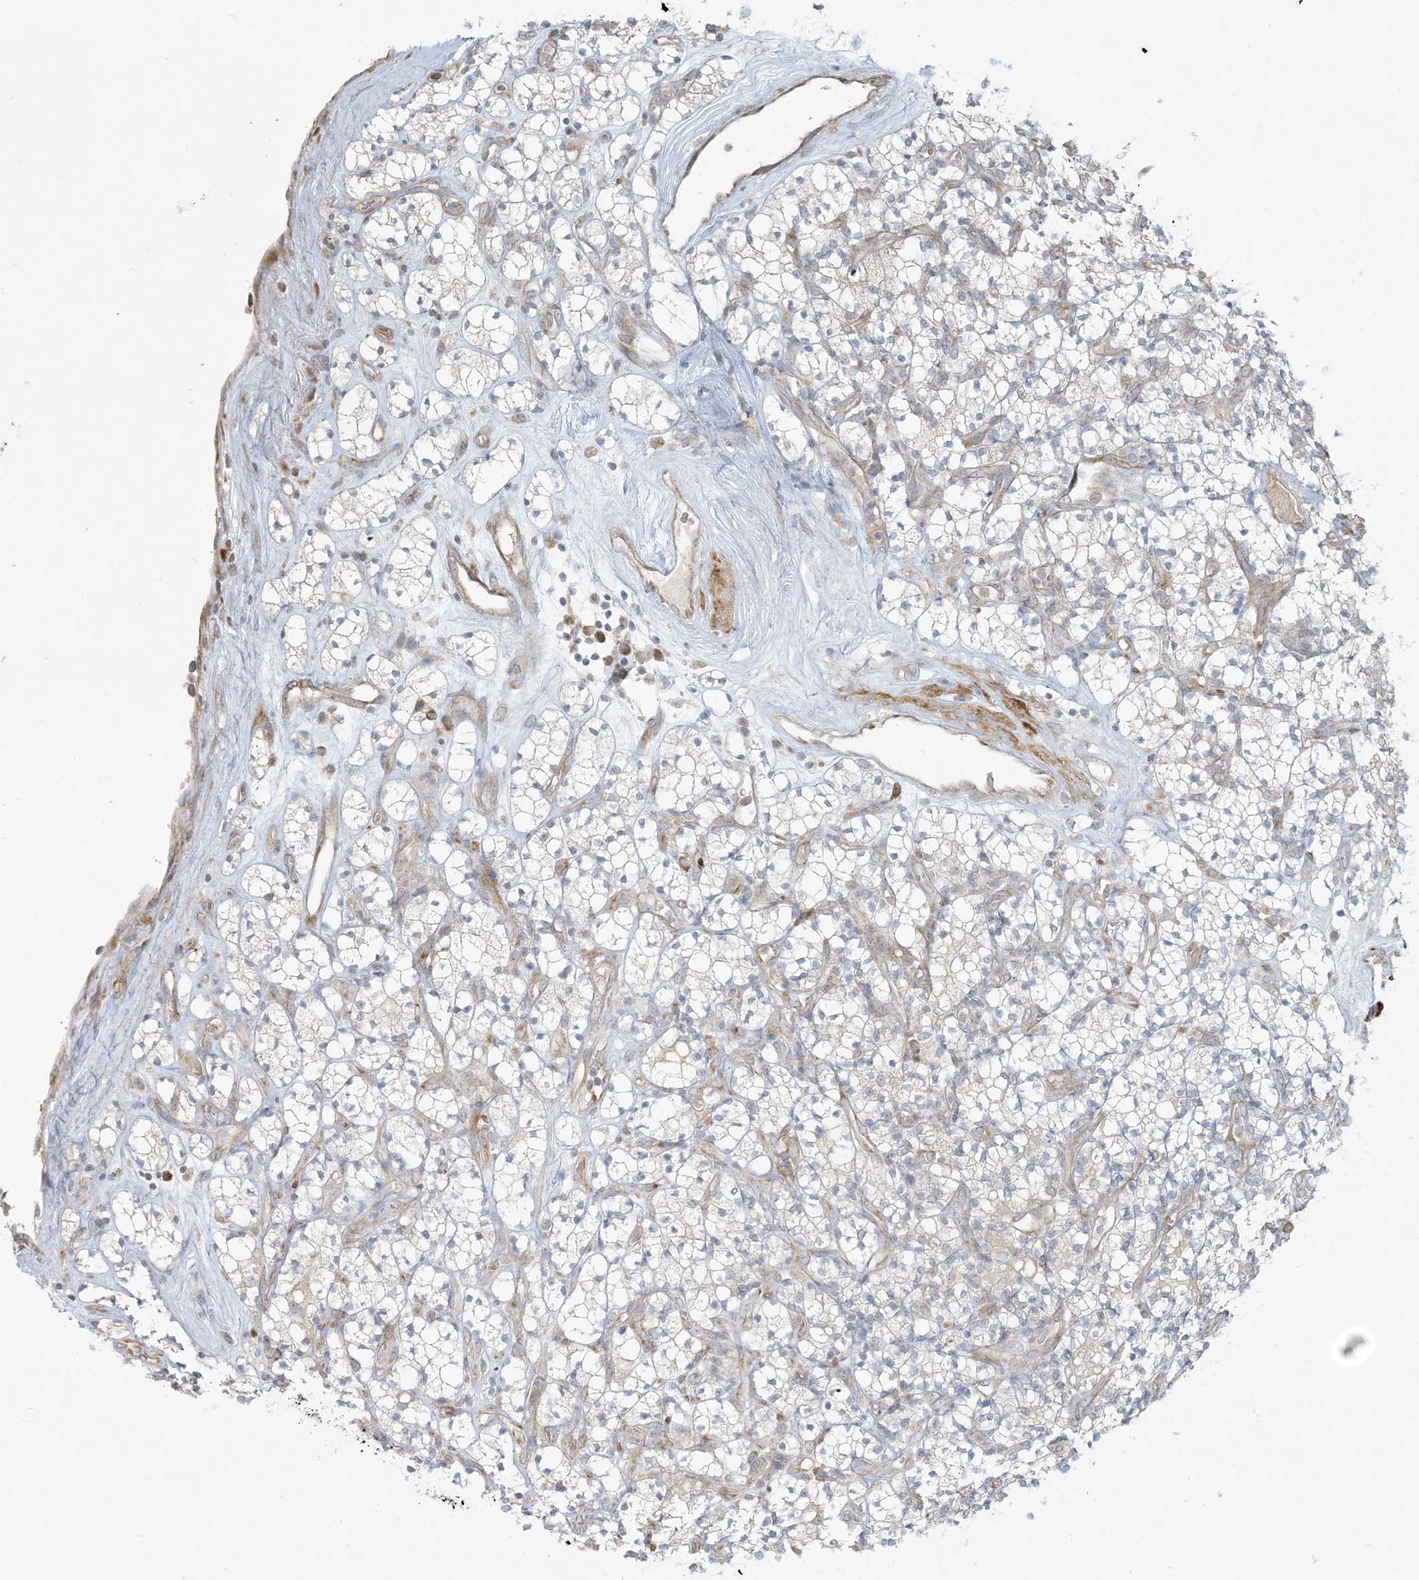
{"staining": {"intensity": "negative", "quantity": "none", "location": "none"}, "tissue": "renal cancer", "cell_type": "Tumor cells", "image_type": "cancer", "snomed": [{"axis": "morphology", "description": "Adenocarcinoma, NOS"}, {"axis": "topography", "description": "Kidney"}], "caption": "Immunohistochemistry (IHC) image of neoplastic tissue: renal cancer (adenocarcinoma) stained with DAB reveals no significant protein positivity in tumor cells.", "gene": "ZNF263", "patient": {"sex": "male", "age": 77}}